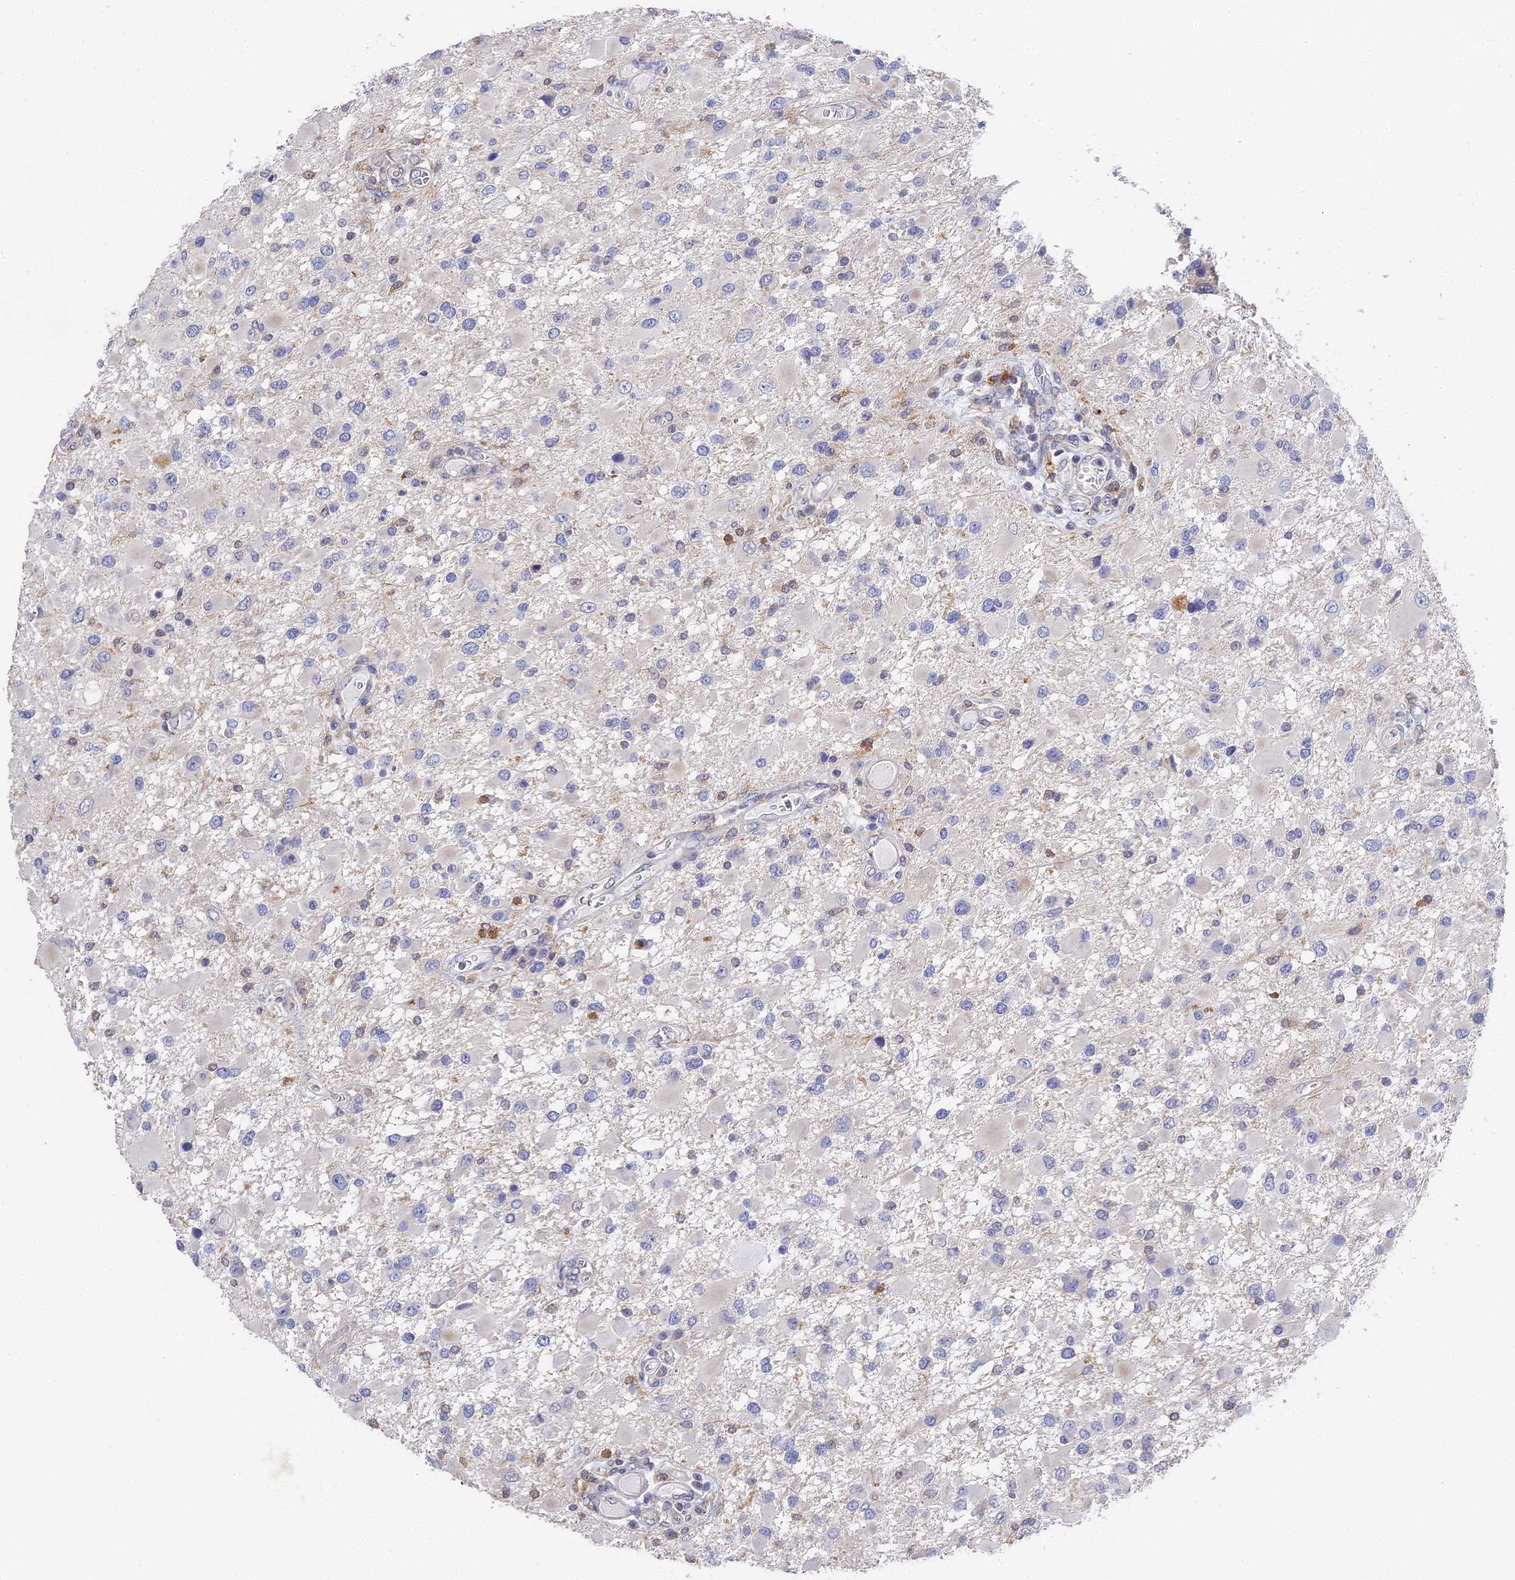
{"staining": {"intensity": "negative", "quantity": "none", "location": "none"}, "tissue": "glioma", "cell_type": "Tumor cells", "image_type": "cancer", "snomed": [{"axis": "morphology", "description": "Glioma, malignant, High grade"}, {"axis": "topography", "description": "Brain"}], "caption": "Malignant high-grade glioma was stained to show a protein in brown. There is no significant positivity in tumor cells.", "gene": "CCDC113", "patient": {"sex": "male", "age": 53}}